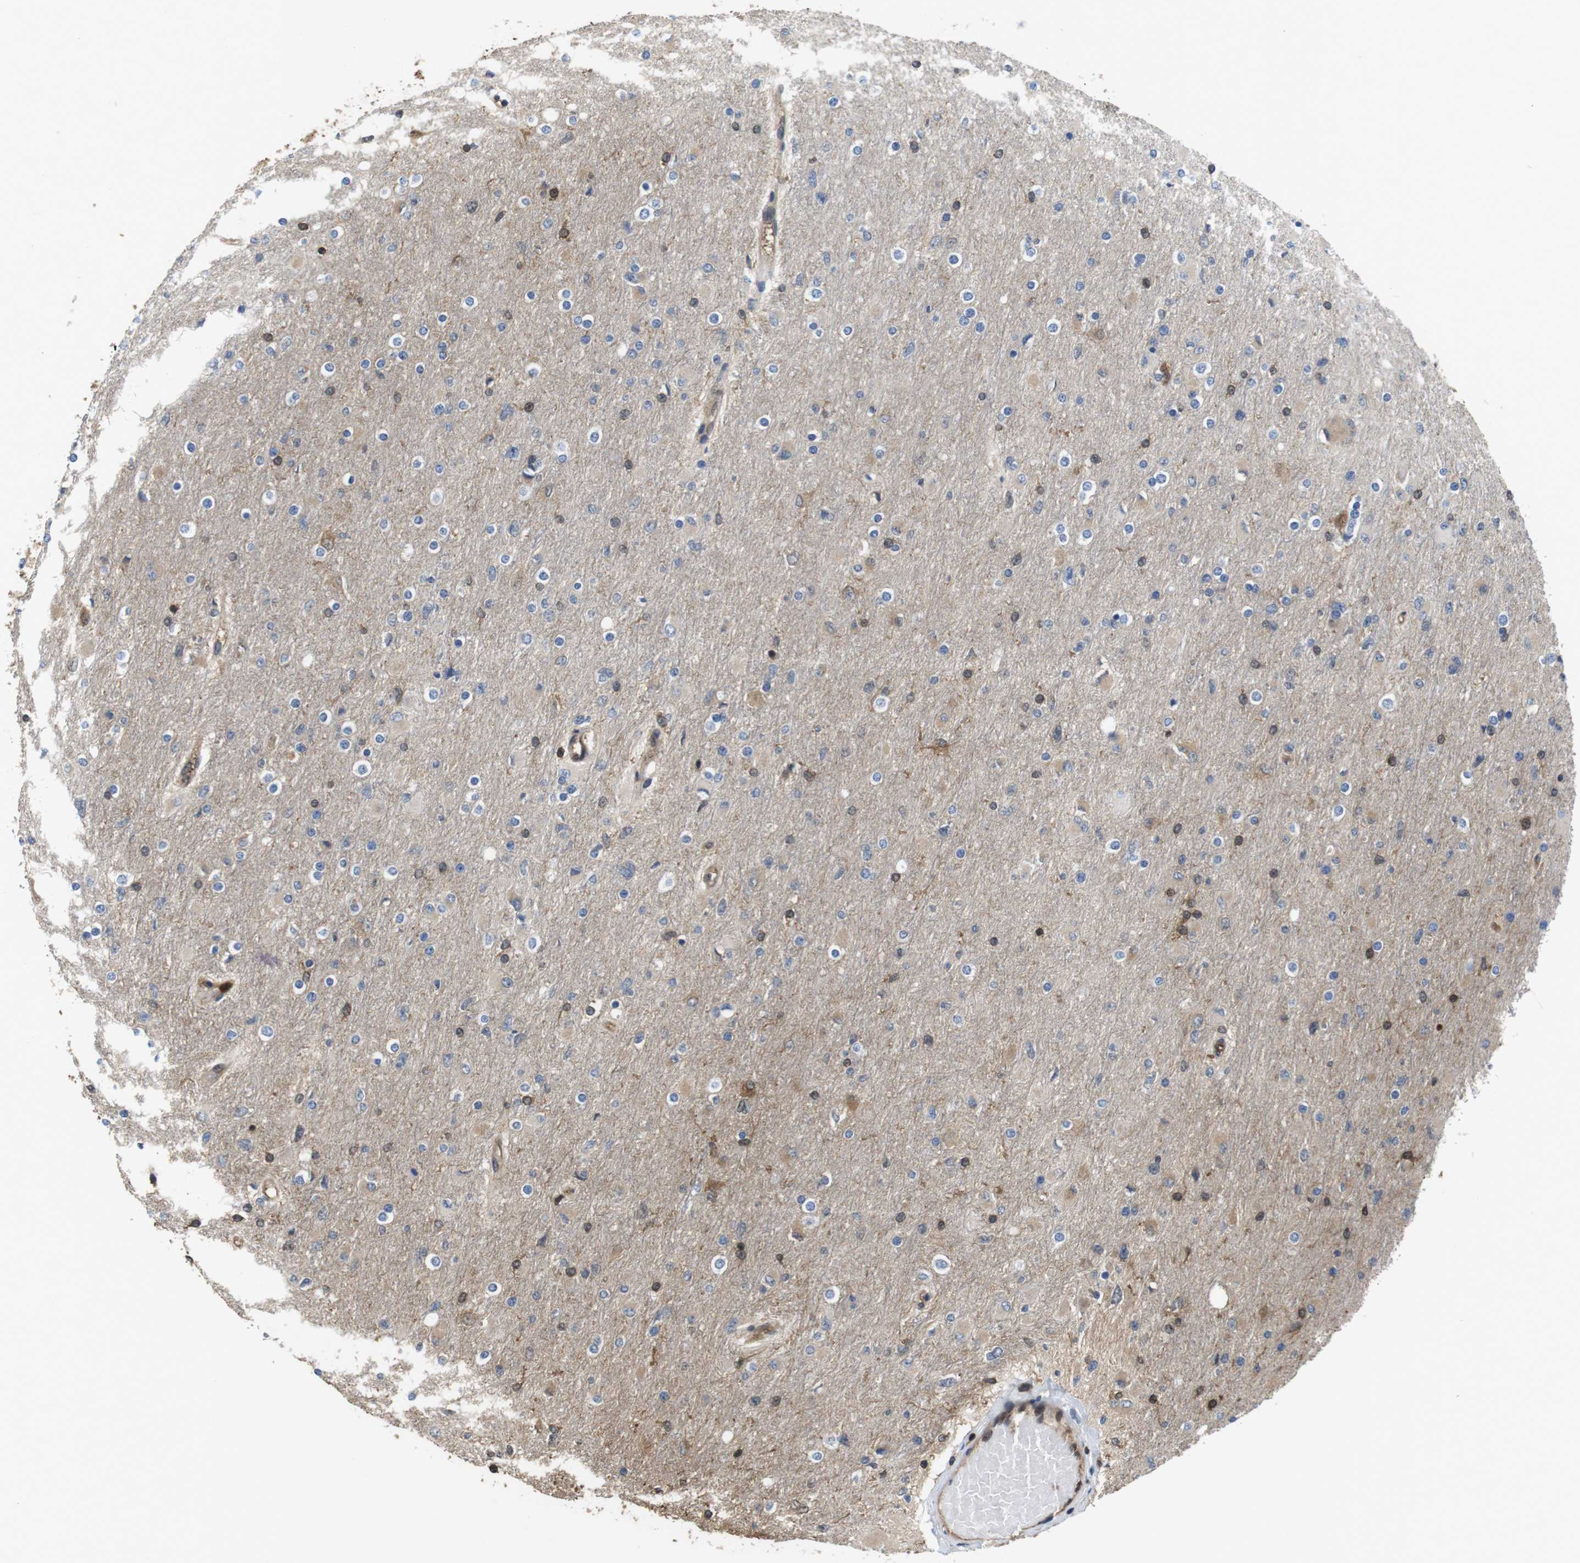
{"staining": {"intensity": "moderate", "quantity": "<25%", "location": "cytoplasmic/membranous"}, "tissue": "glioma", "cell_type": "Tumor cells", "image_type": "cancer", "snomed": [{"axis": "morphology", "description": "Glioma, malignant, High grade"}, {"axis": "topography", "description": "Cerebral cortex"}], "caption": "The photomicrograph reveals staining of high-grade glioma (malignant), revealing moderate cytoplasmic/membranous protein expression (brown color) within tumor cells.", "gene": "LDHA", "patient": {"sex": "female", "age": 36}}